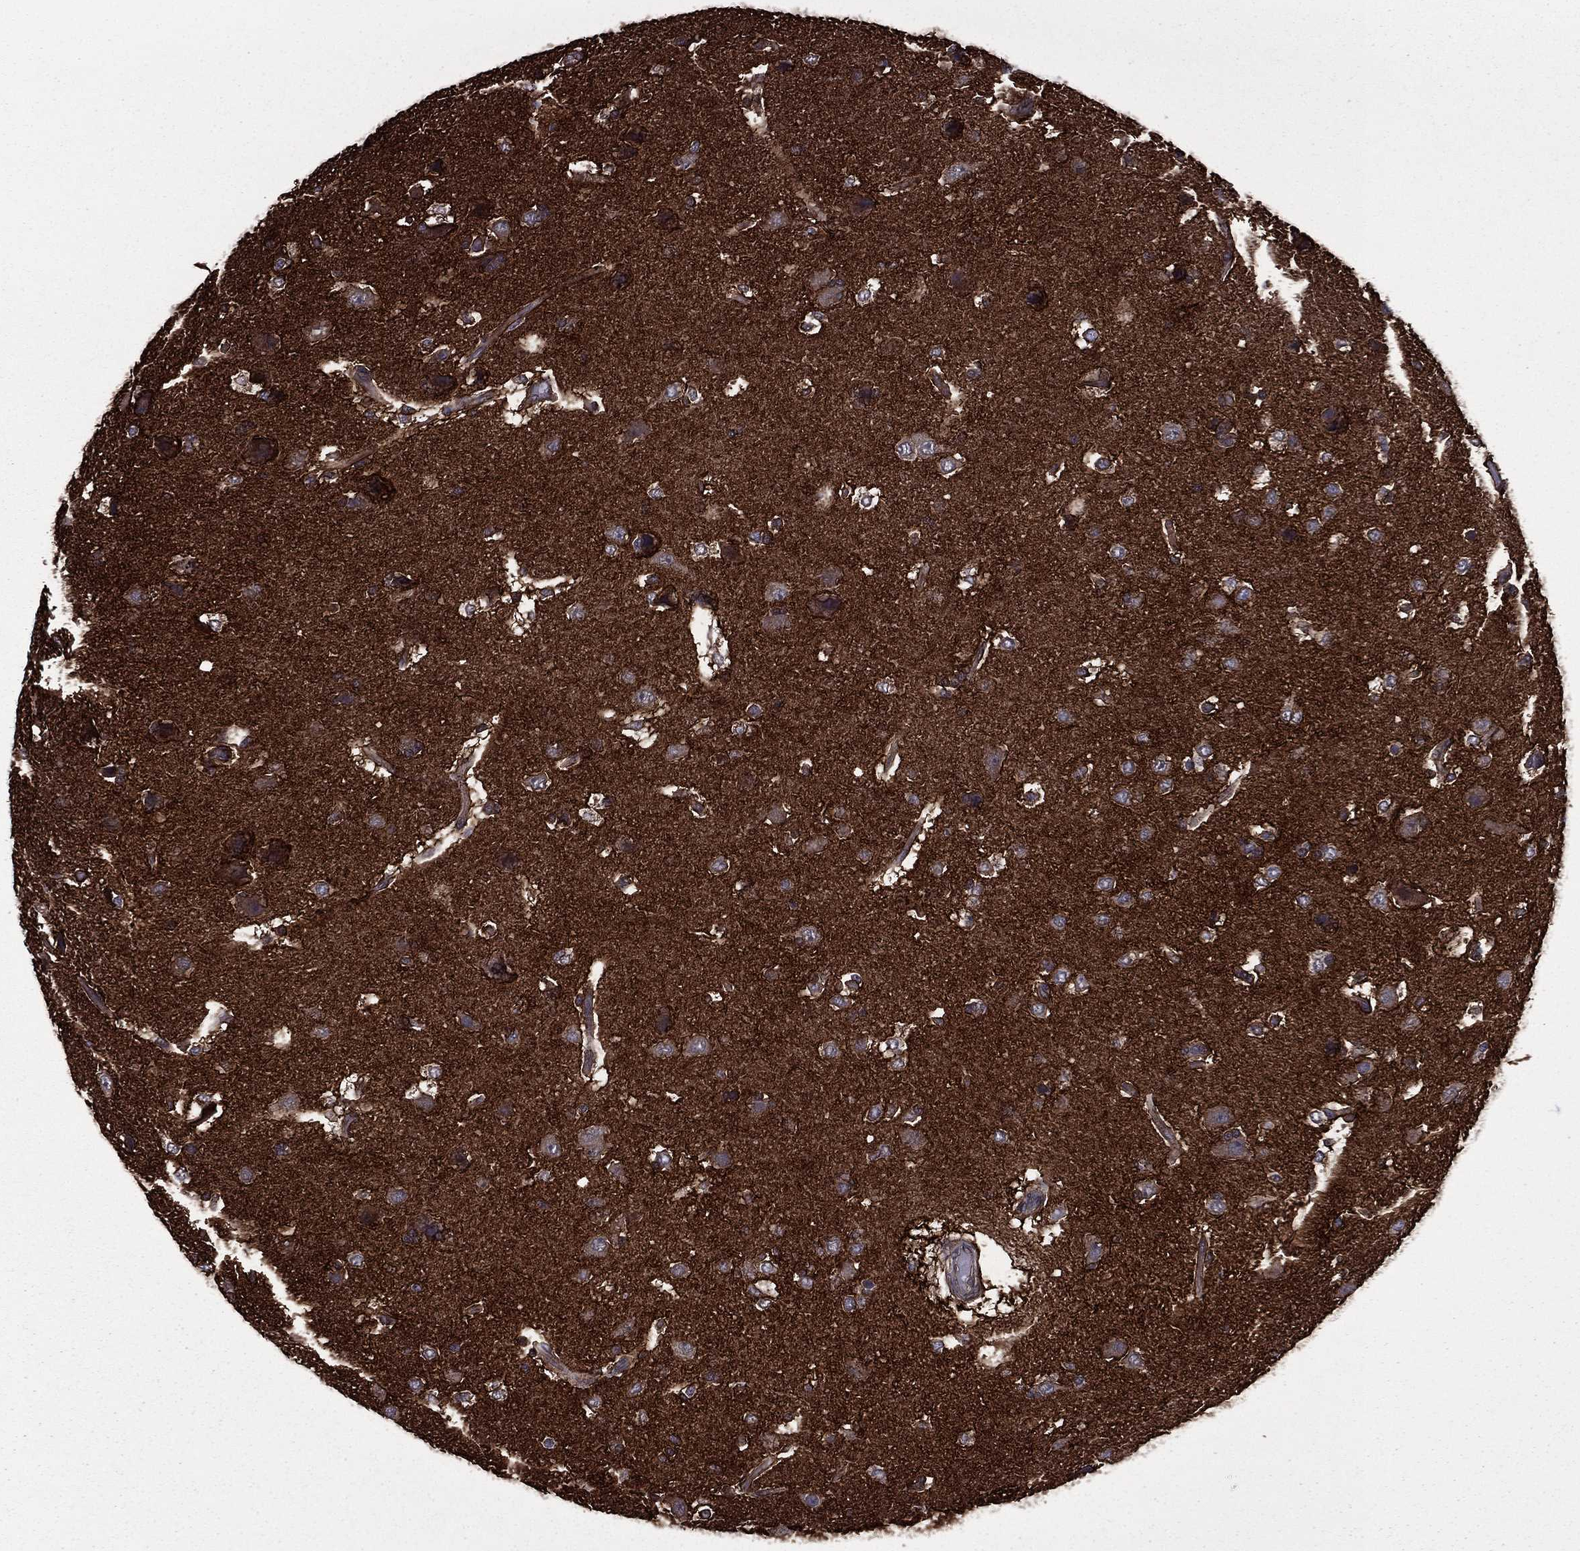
{"staining": {"intensity": "moderate", "quantity": "<25%", "location": "cytoplasmic/membranous"}, "tissue": "glioma", "cell_type": "Tumor cells", "image_type": "cancer", "snomed": [{"axis": "morphology", "description": "Glioma, malignant, High grade"}, {"axis": "topography", "description": "Brain"}], "caption": "IHC of glioma exhibits low levels of moderate cytoplasmic/membranous staining in about <25% of tumor cells.", "gene": "PLPP3", "patient": {"sex": "female", "age": 63}}